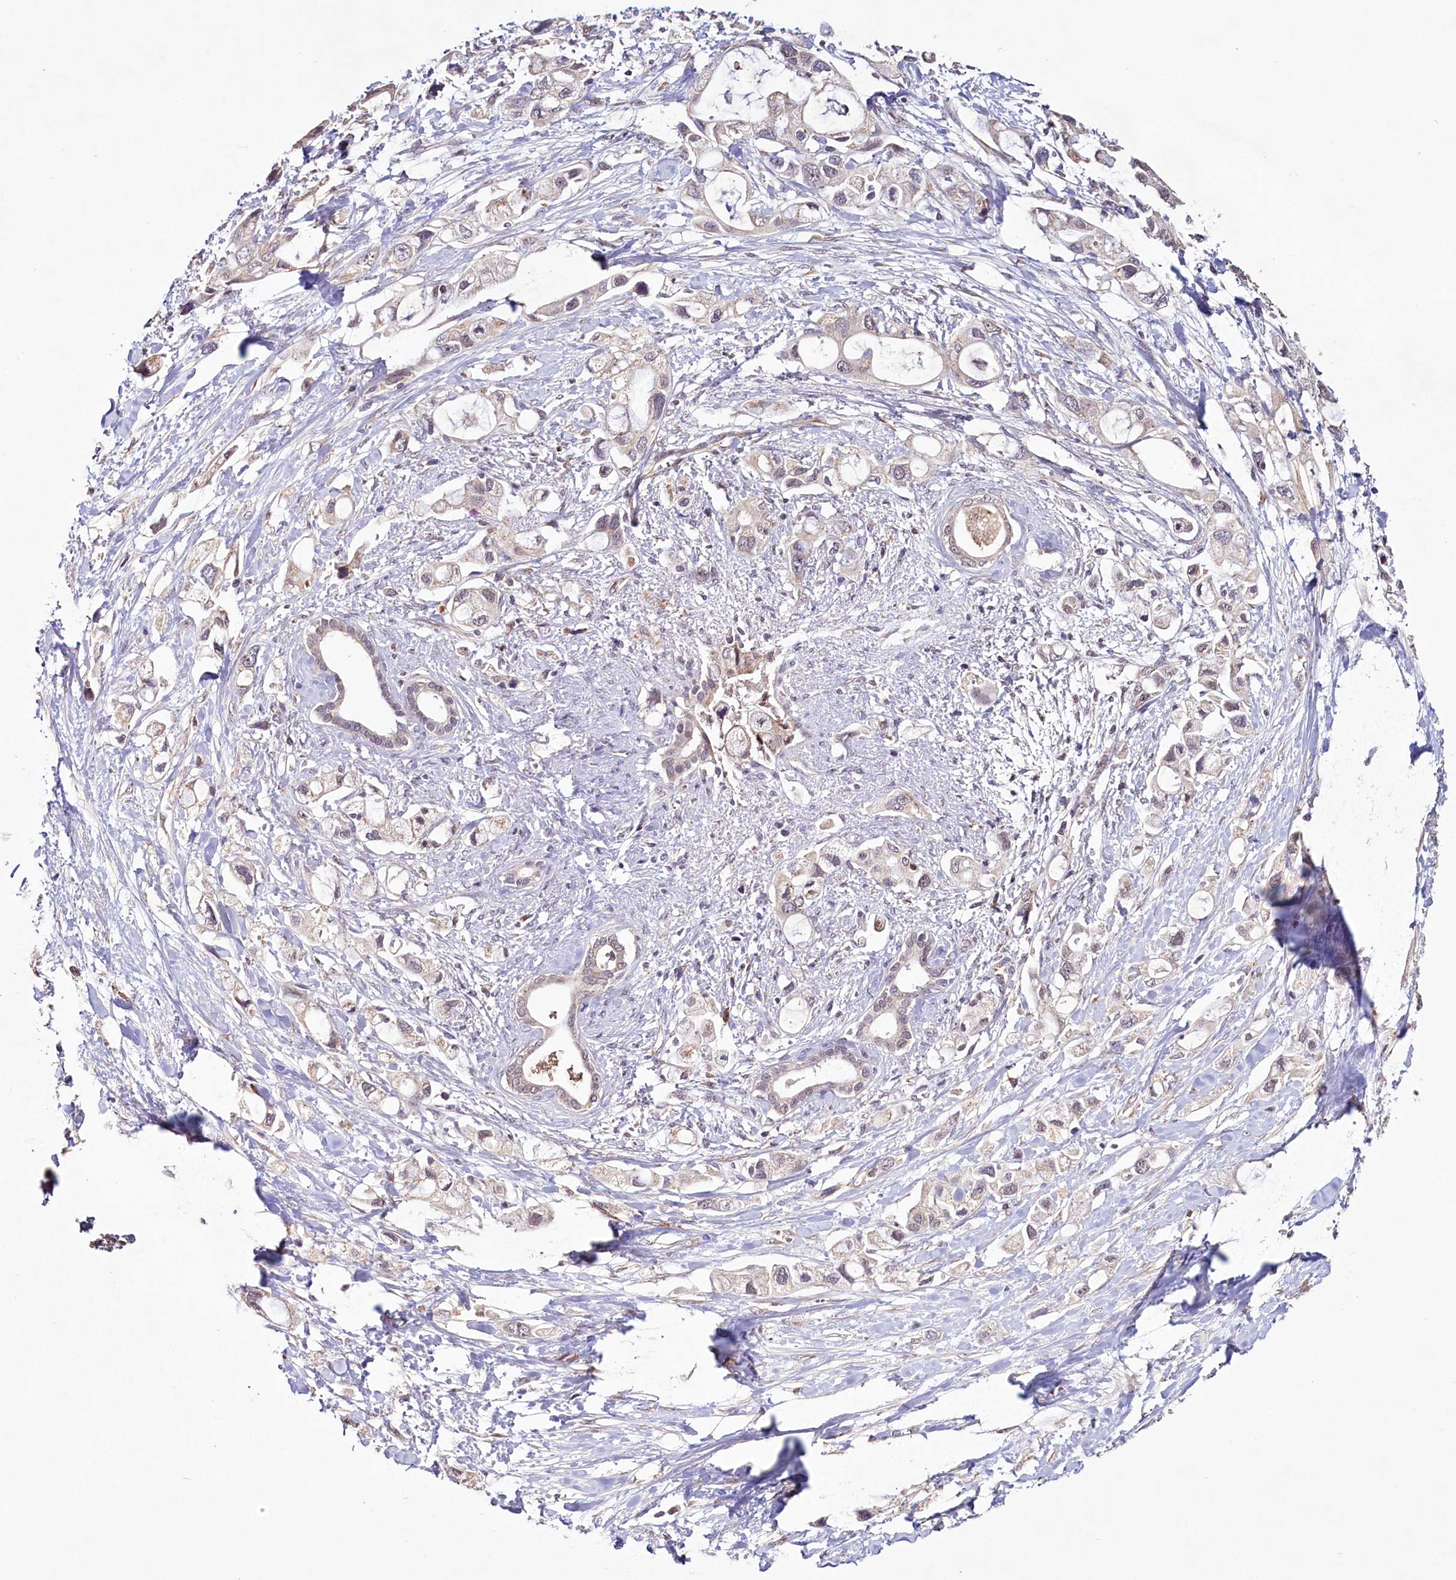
{"staining": {"intensity": "negative", "quantity": "none", "location": "none"}, "tissue": "pancreatic cancer", "cell_type": "Tumor cells", "image_type": "cancer", "snomed": [{"axis": "morphology", "description": "Adenocarcinoma, NOS"}, {"axis": "topography", "description": "Pancreas"}], "caption": "An image of pancreatic cancer stained for a protein shows no brown staining in tumor cells. (Immunohistochemistry (ihc), brightfield microscopy, high magnification).", "gene": "PDE6D", "patient": {"sex": "female", "age": 56}}